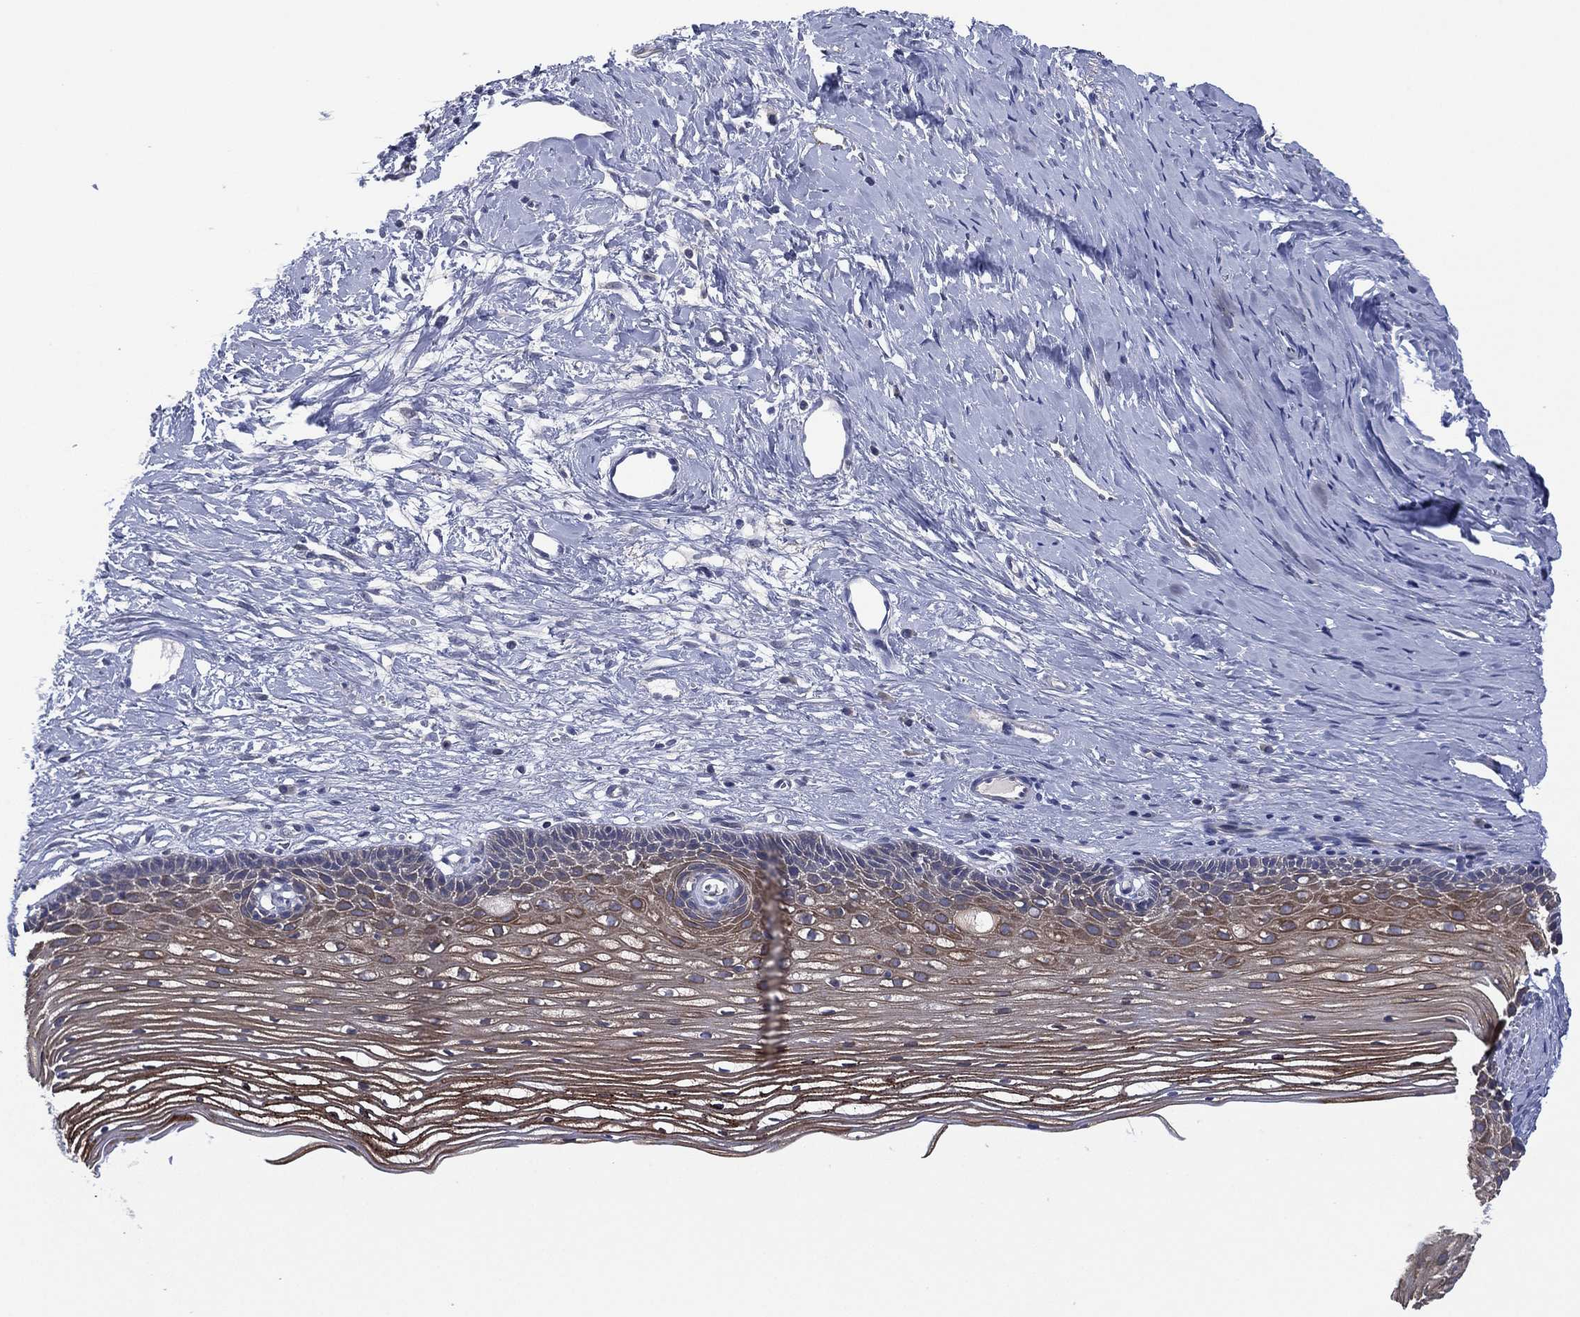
{"staining": {"intensity": "negative", "quantity": "none", "location": "none"}, "tissue": "cervix", "cell_type": "Glandular cells", "image_type": "normal", "snomed": [{"axis": "morphology", "description": "Normal tissue, NOS"}, {"axis": "topography", "description": "Cervix"}], "caption": "This is an IHC histopathology image of normal human cervix. There is no staining in glandular cells.", "gene": "MPP7", "patient": {"sex": "female", "age": 40}}